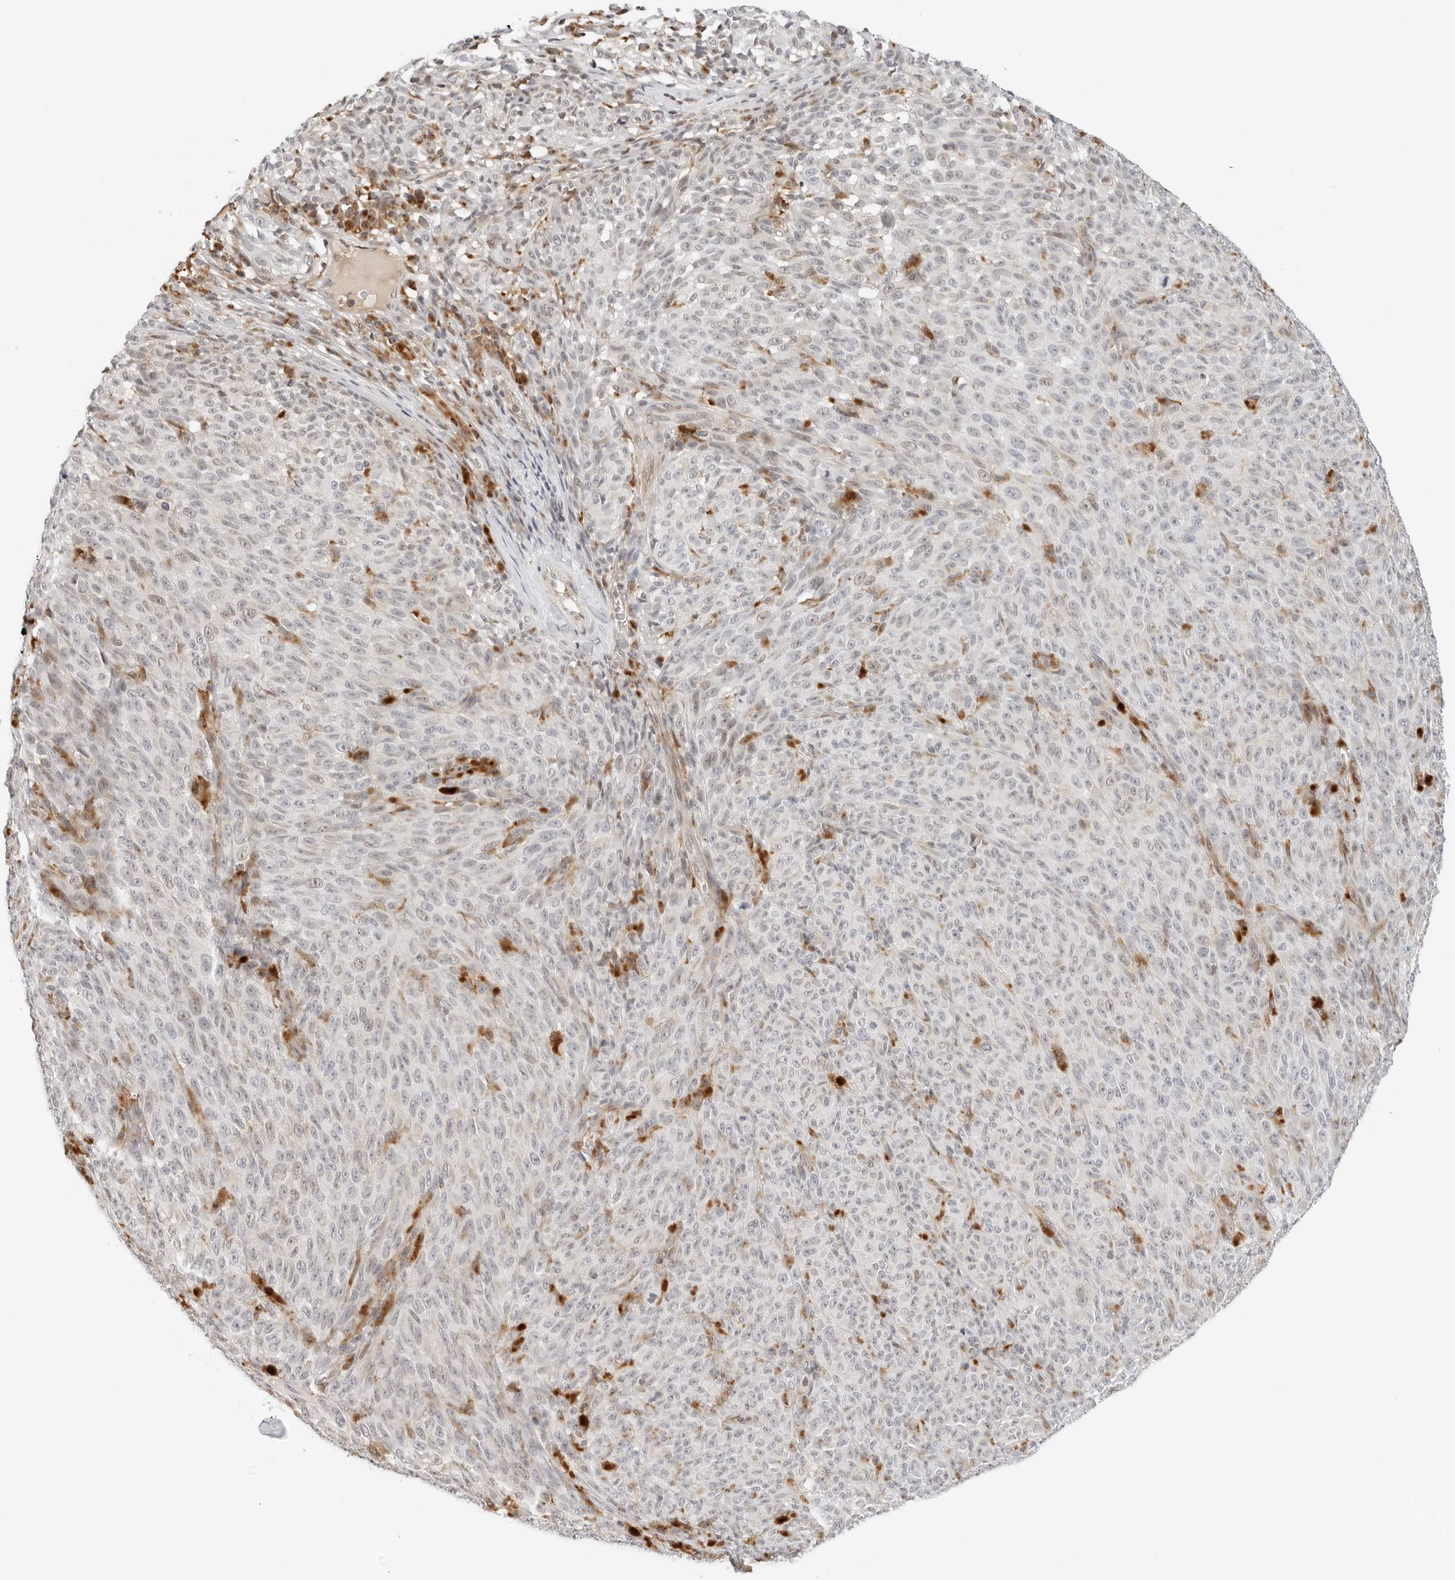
{"staining": {"intensity": "negative", "quantity": "none", "location": "none"}, "tissue": "melanoma", "cell_type": "Tumor cells", "image_type": "cancer", "snomed": [{"axis": "morphology", "description": "Malignant melanoma, NOS"}, {"axis": "topography", "description": "Skin"}], "caption": "Immunohistochemistry histopathology image of neoplastic tissue: malignant melanoma stained with DAB reveals no significant protein staining in tumor cells. The staining is performed using DAB brown chromogen with nuclei counter-stained in using hematoxylin.", "gene": "DYRK4", "patient": {"sex": "female", "age": 82}}